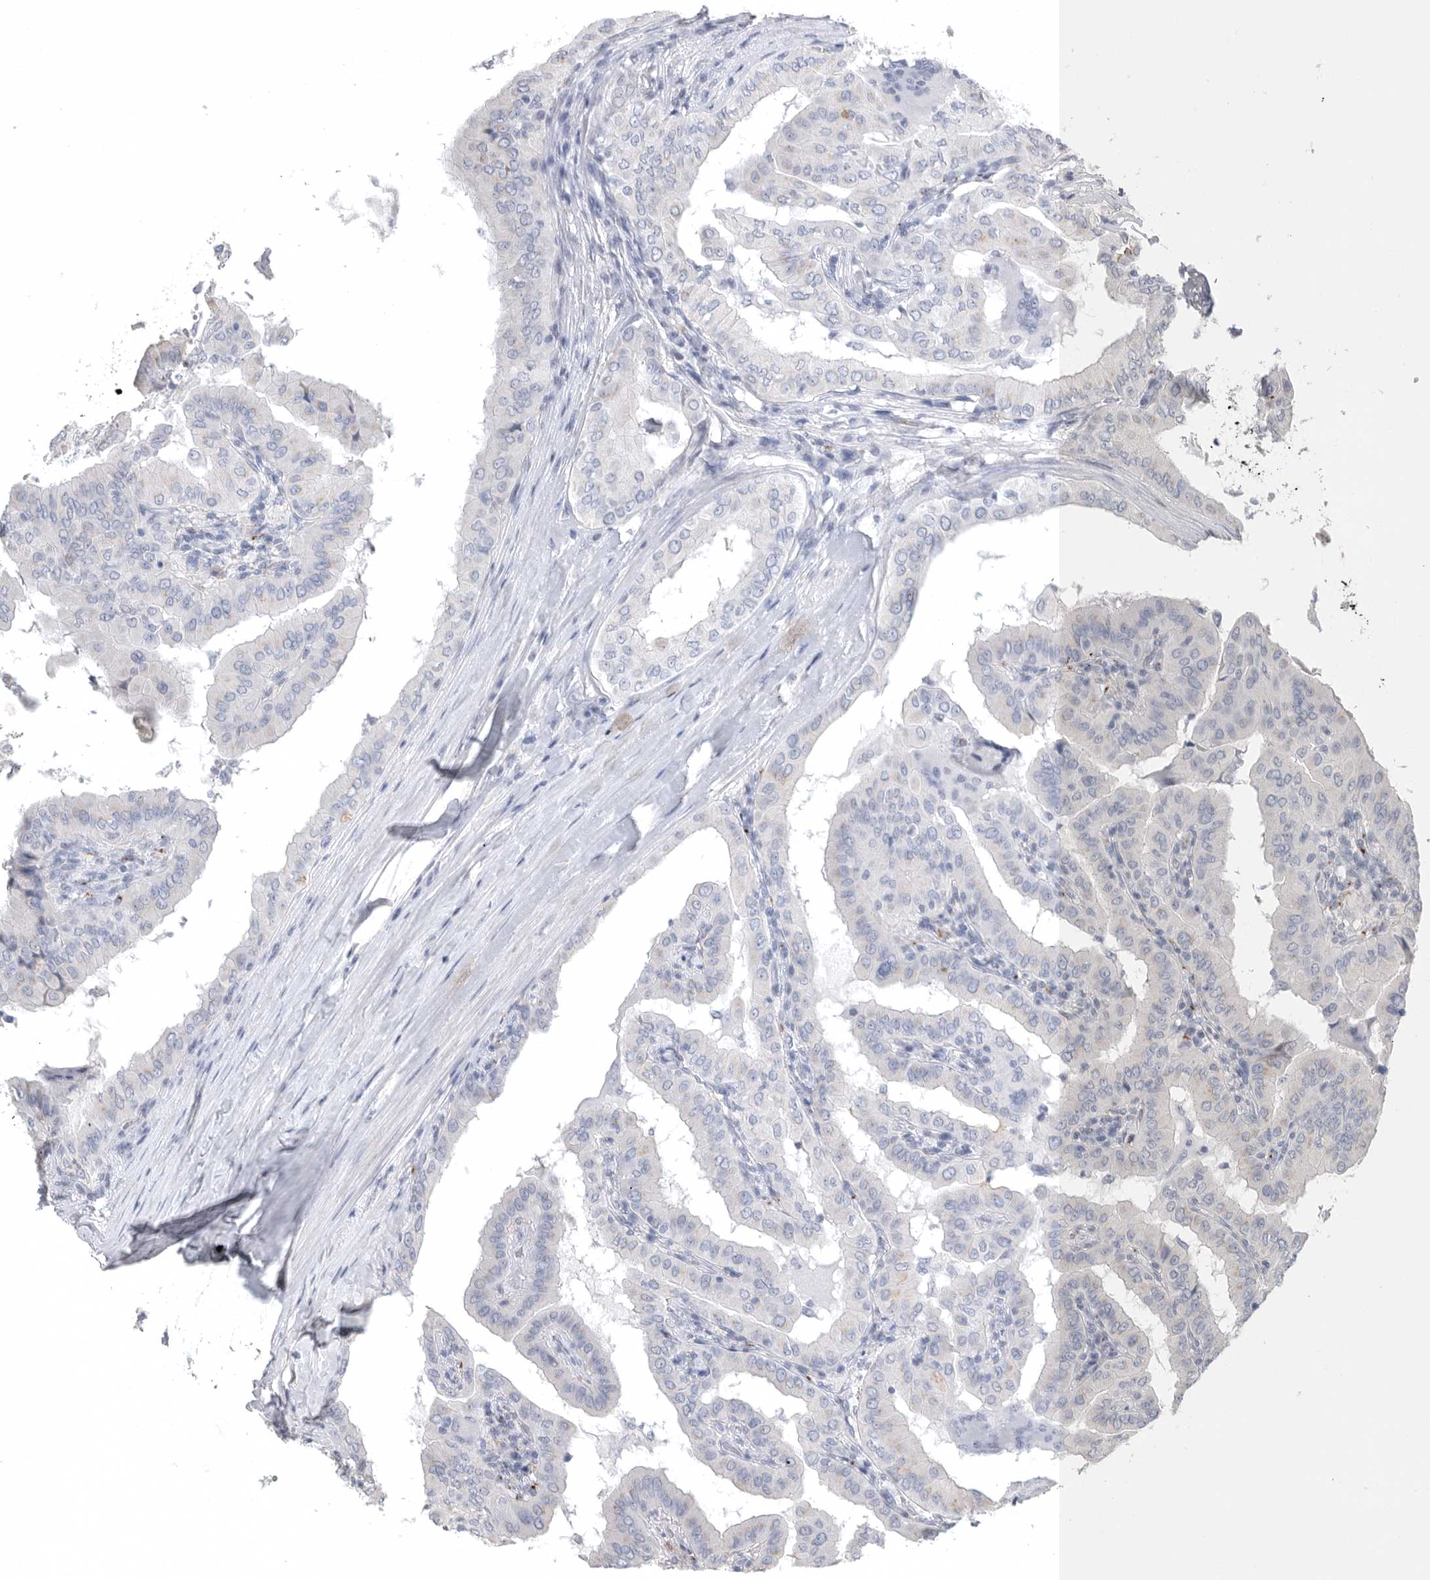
{"staining": {"intensity": "negative", "quantity": "none", "location": "none"}, "tissue": "thyroid cancer", "cell_type": "Tumor cells", "image_type": "cancer", "snomed": [{"axis": "morphology", "description": "Papillary adenocarcinoma, NOS"}, {"axis": "topography", "description": "Thyroid gland"}], "caption": "An immunohistochemistry (IHC) photomicrograph of papillary adenocarcinoma (thyroid) is shown. There is no staining in tumor cells of papillary adenocarcinoma (thyroid).", "gene": "TIMP1", "patient": {"sex": "male", "age": 33}}